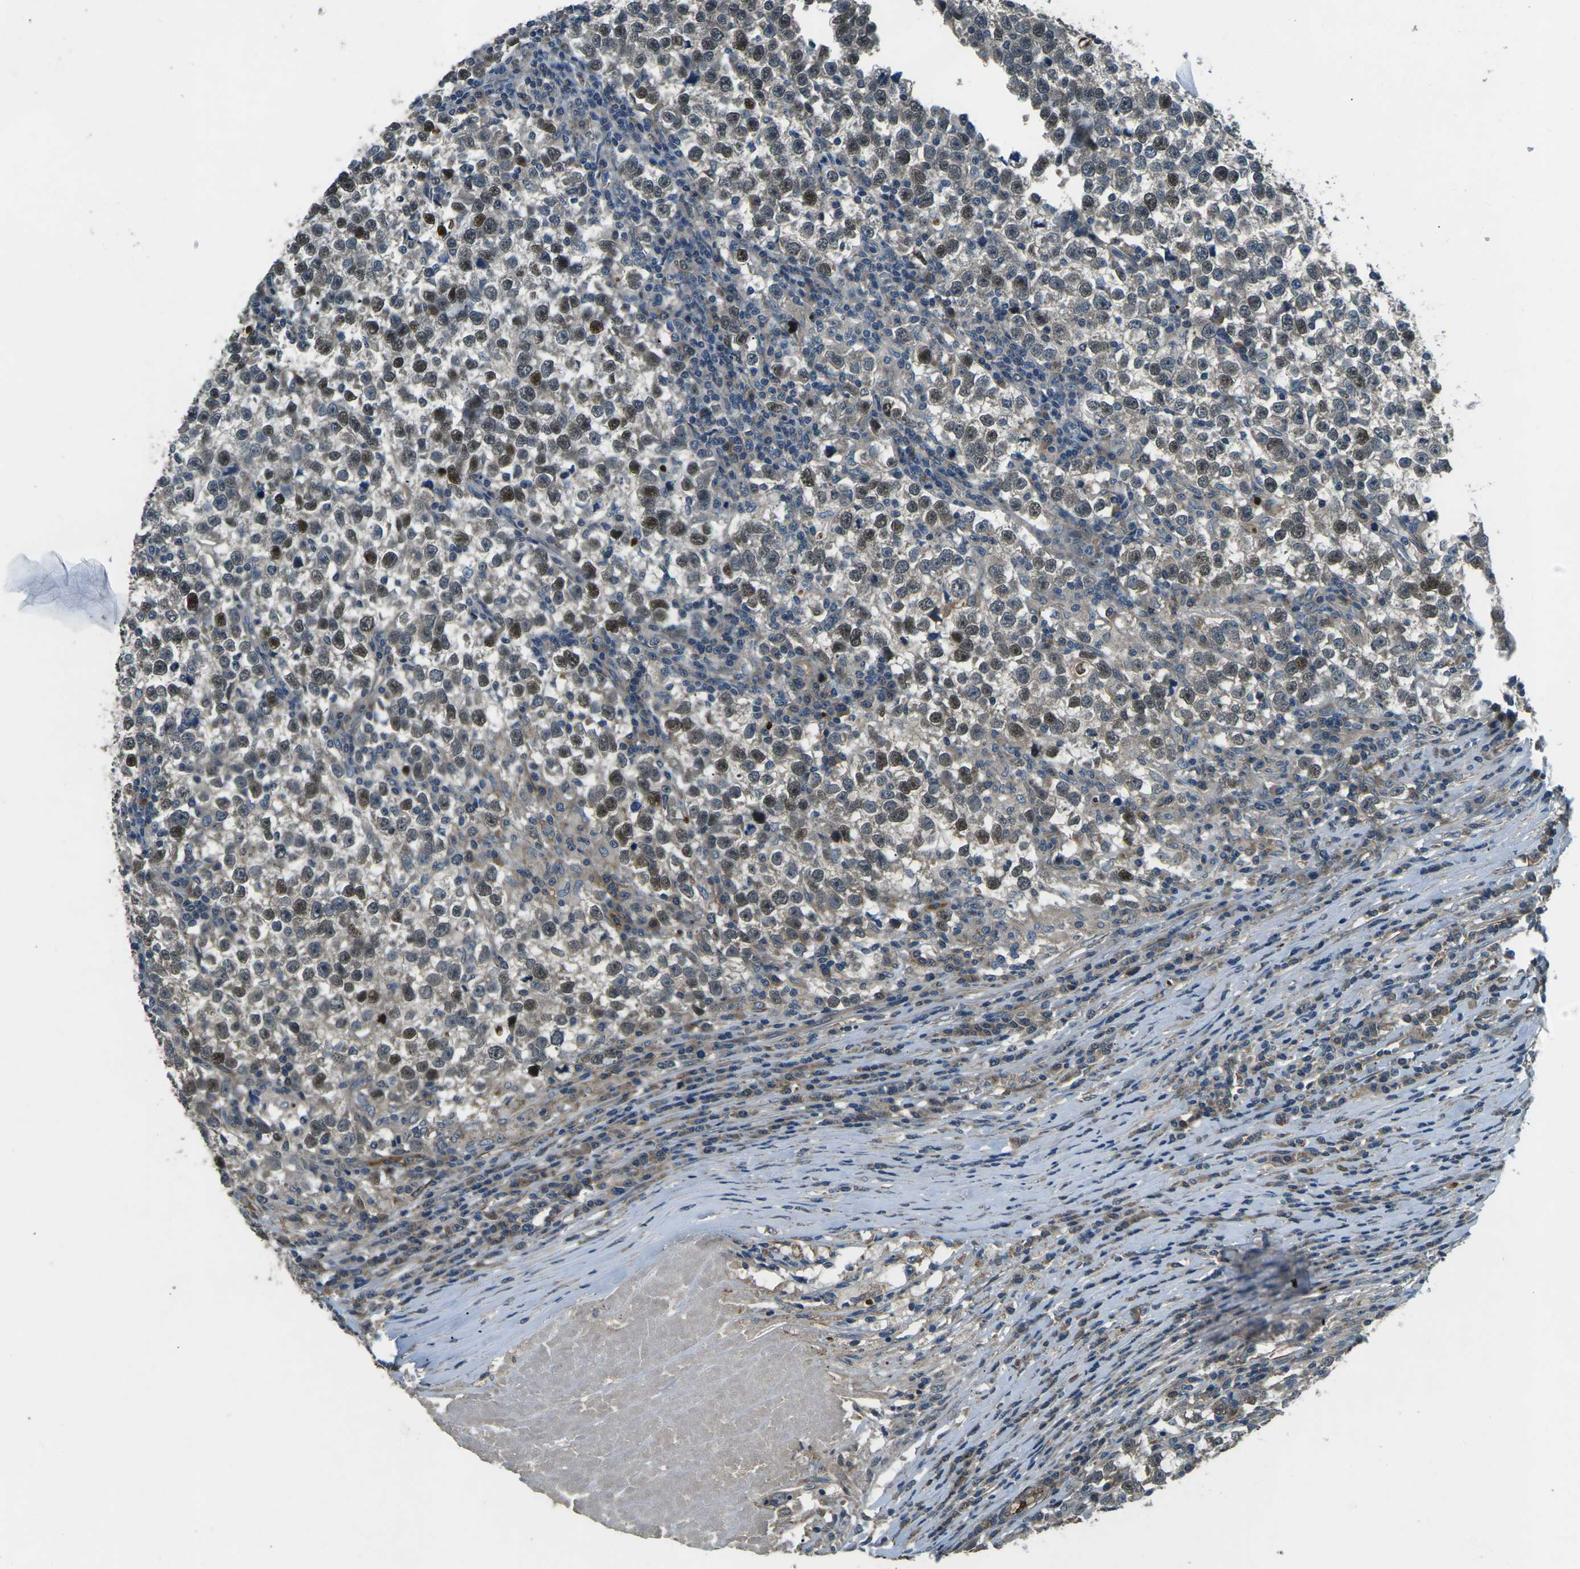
{"staining": {"intensity": "weak", "quantity": ">75%", "location": "cytoplasmic/membranous,nuclear"}, "tissue": "testis cancer", "cell_type": "Tumor cells", "image_type": "cancer", "snomed": [{"axis": "morphology", "description": "Normal tissue, NOS"}, {"axis": "morphology", "description": "Seminoma, NOS"}, {"axis": "topography", "description": "Testis"}], "caption": "The micrograph displays immunohistochemical staining of seminoma (testis). There is weak cytoplasmic/membranous and nuclear positivity is present in about >75% of tumor cells. The staining is performed using DAB (3,3'-diaminobenzidine) brown chromogen to label protein expression. The nuclei are counter-stained blue using hematoxylin.", "gene": "AFAP1", "patient": {"sex": "male", "age": 43}}